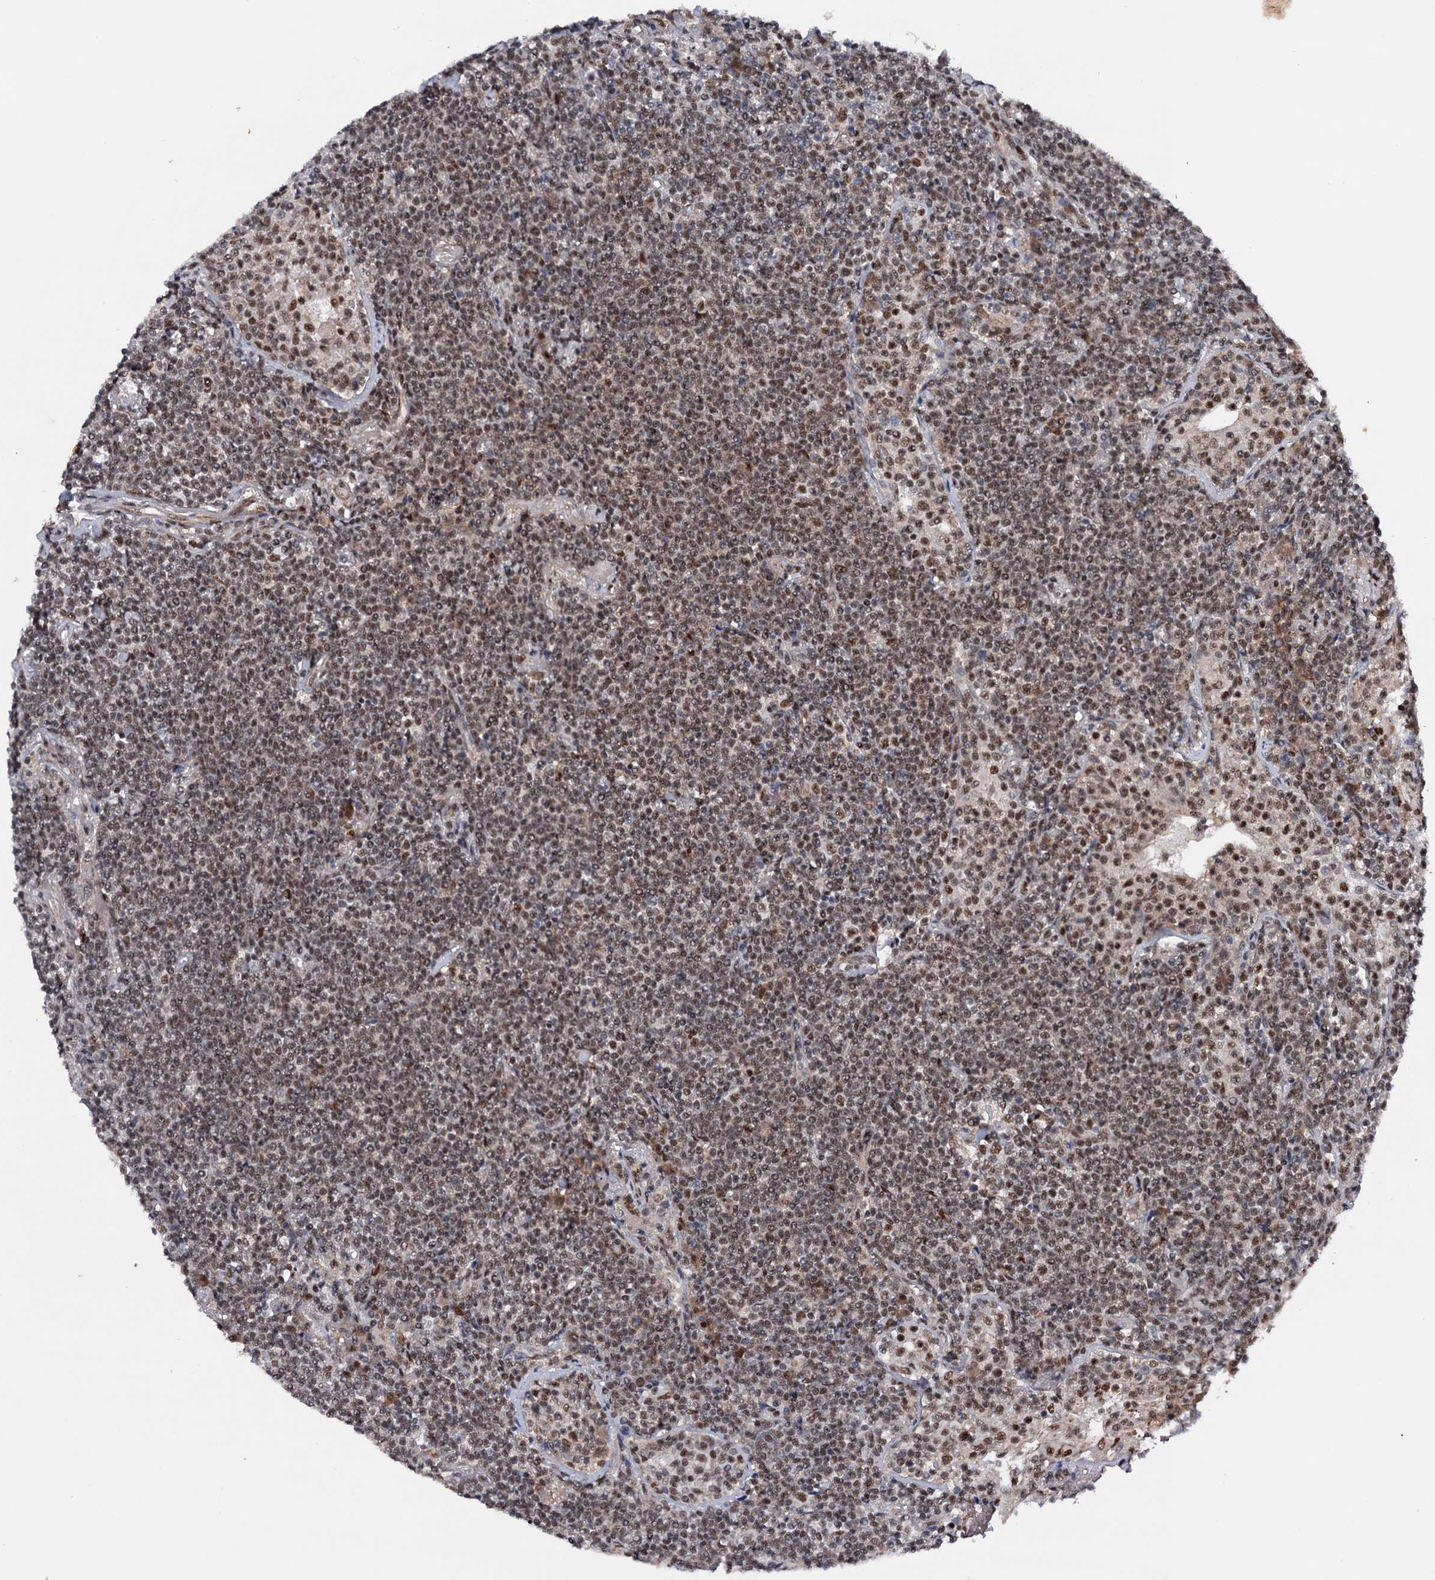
{"staining": {"intensity": "moderate", "quantity": ">75%", "location": "nuclear"}, "tissue": "lymphoma", "cell_type": "Tumor cells", "image_type": "cancer", "snomed": [{"axis": "morphology", "description": "Malignant lymphoma, non-Hodgkin's type, Low grade"}, {"axis": "topography", "description": "Lung"}], "caption": "Protein expression analysis of human lymphoma reveals moderate nuclear positivity in about >75% of tumor cells. The protein of interest is shown in brown color, while the nuclei are stained blue.", "gene": "TBC1D12", "patient": {"sex": "female", "age": 71}}